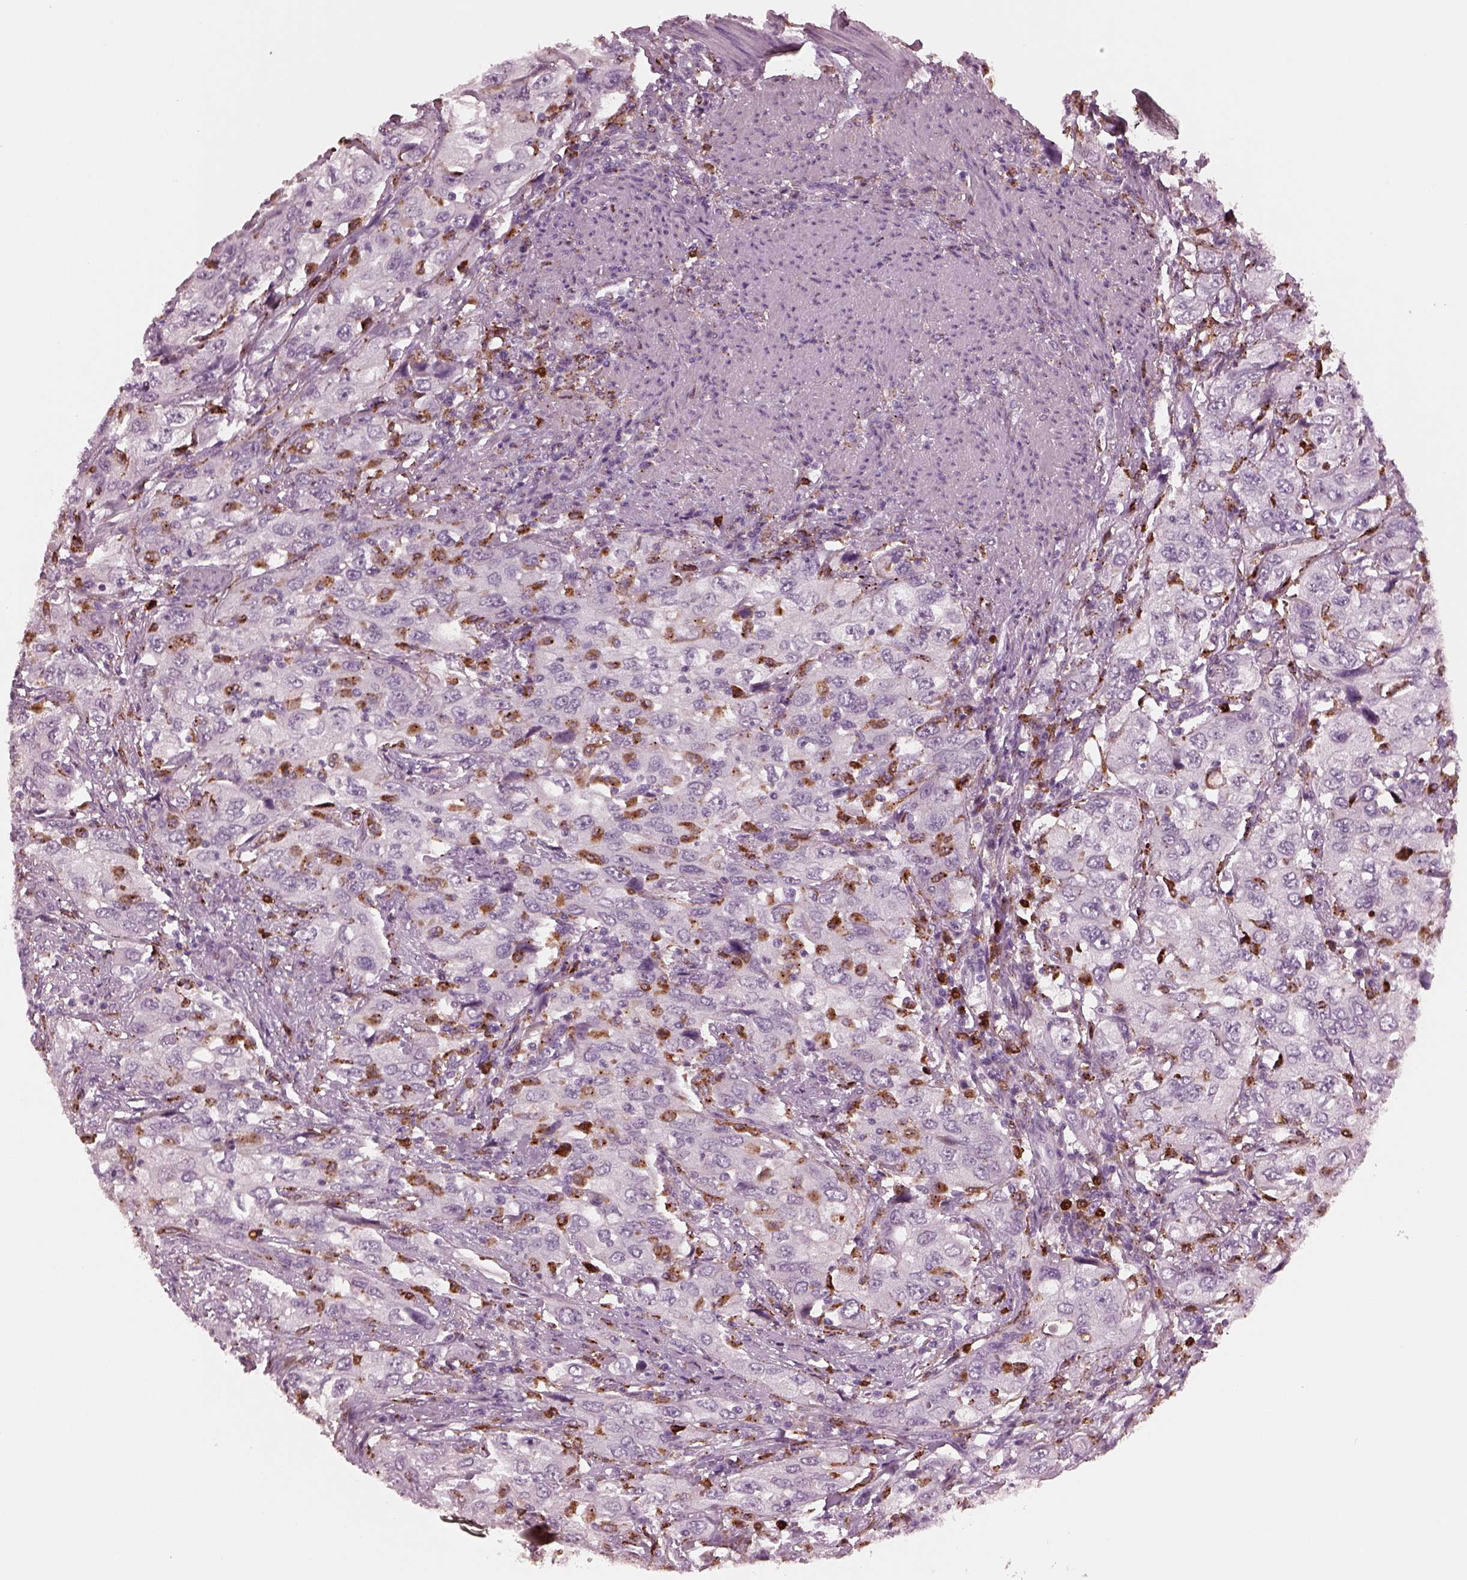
{"staining": {"intensity": "moderate", "quantity": "<25%", "location": "cytoplasmic/membranous"}, "tissue": "urothelial cancer", "cell_type": "Tumor cells", "image_type": "cancer", "snomed": [{"axis": "morphology", "description": "Urothelial carcinoma, High grade"}, {"axis": "topography", "description": "Urinary bladder"}], "caption": "Protein analysis of urothelial cancer tissue exhibits moderate cytoplasmic/membranous positivity in approximately <25% of tumor cells. The staining was performed using DAB to visualize the protein expression in brown, while the nuclei were stained in blue with hematoxylin (Magnification: 20x).", "gene": "SLAMF8", "patient": {"sex": "male", "age": 76}}